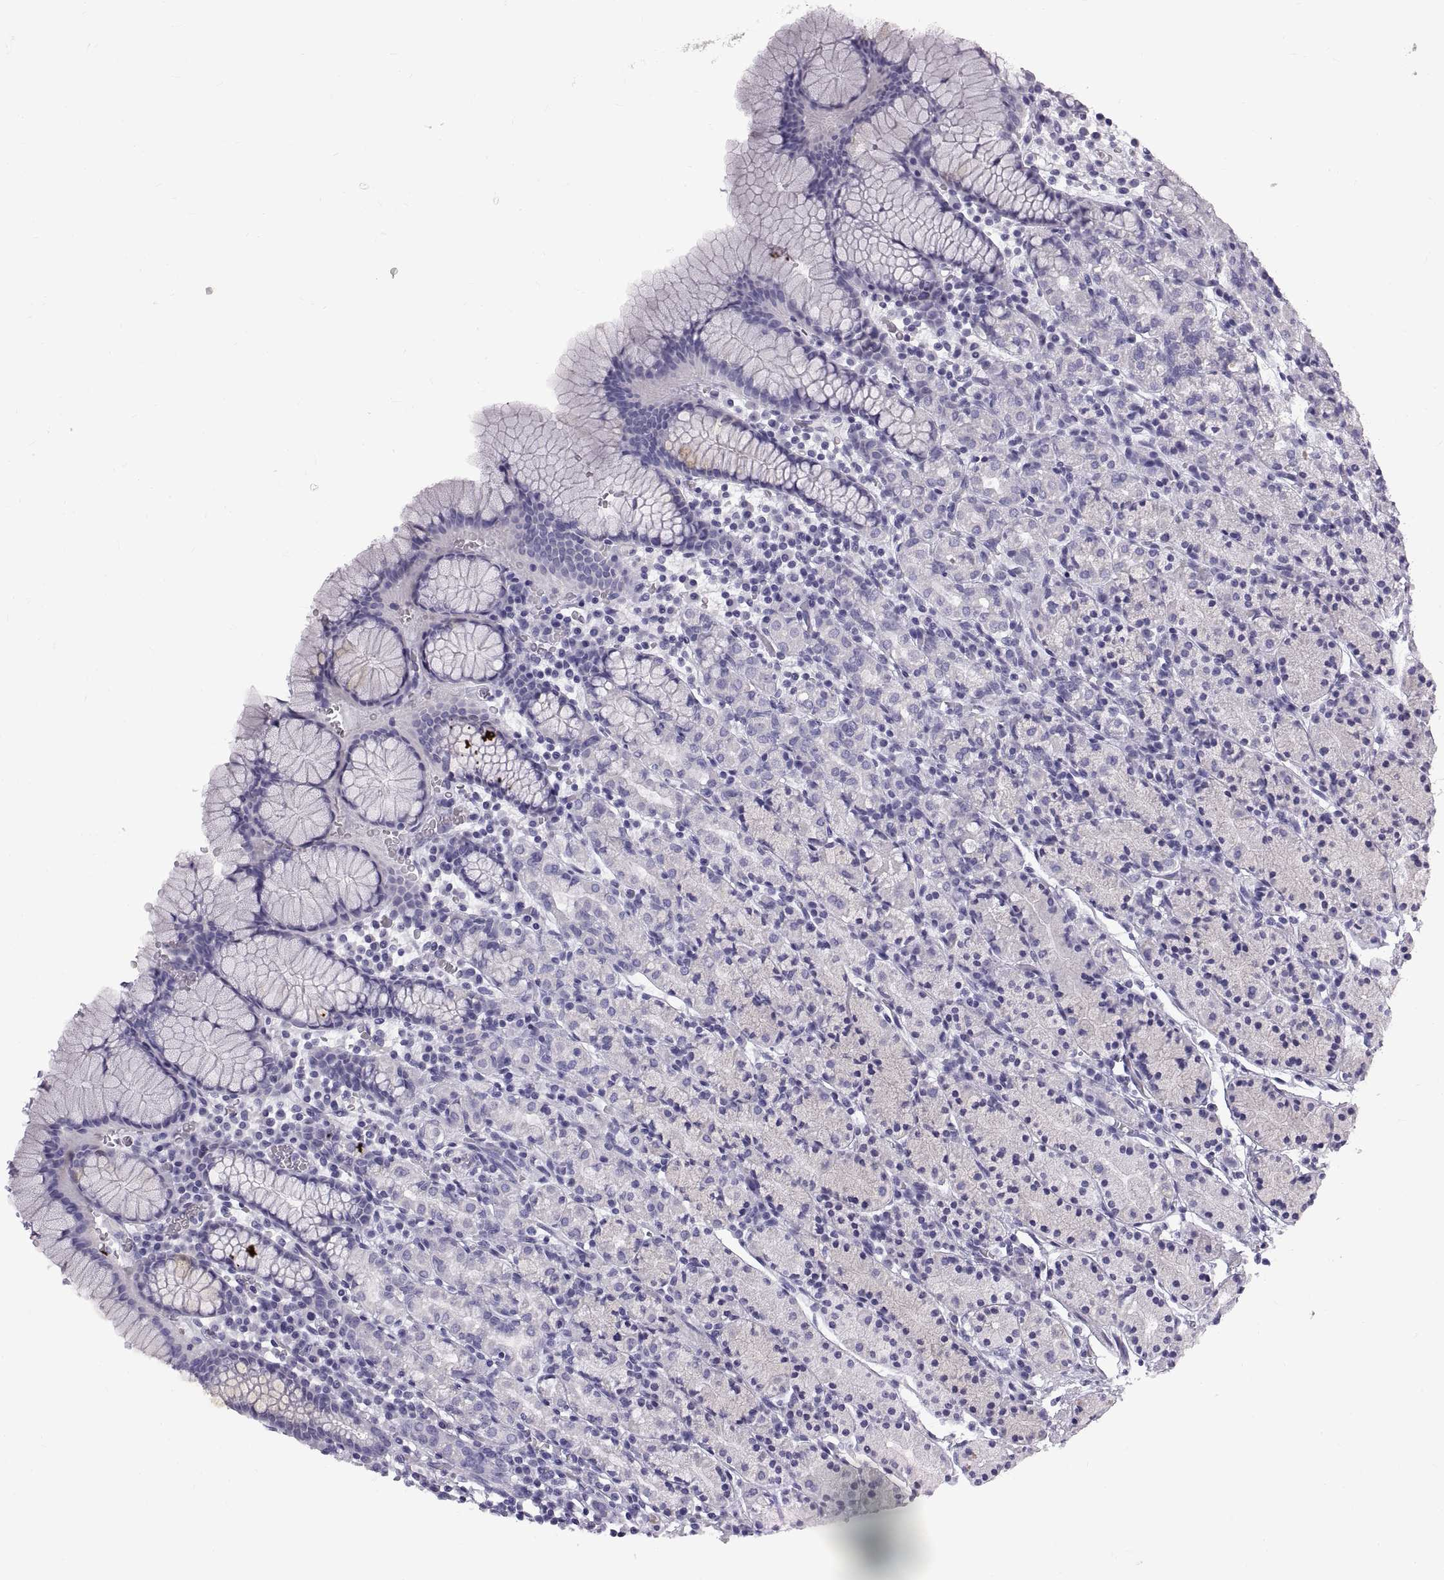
{"staining": {"intensity": "negative", "quantity": "none", "location": "none"}, "tissue": "stomach", "cell_type": "Glandular cells", "image_type": "normal", "snomed": [{"axis": "morphology", "description": "Normal tissue, NOS"}, {"axis": "topography", "description": "Stomach, upper"}, {"axis": "topography", "description": "Stomach"}], "caption": "Protein analysis of normal stomach displays no significant positivity in glandular cells. (Brightfield microscopy of DAB (3,3'-diaminobenzidine) immunohistochemistry (IHC) at high magnification).", "gene": "WFDC8", "patient": {"sex": "male", "age": 62}}